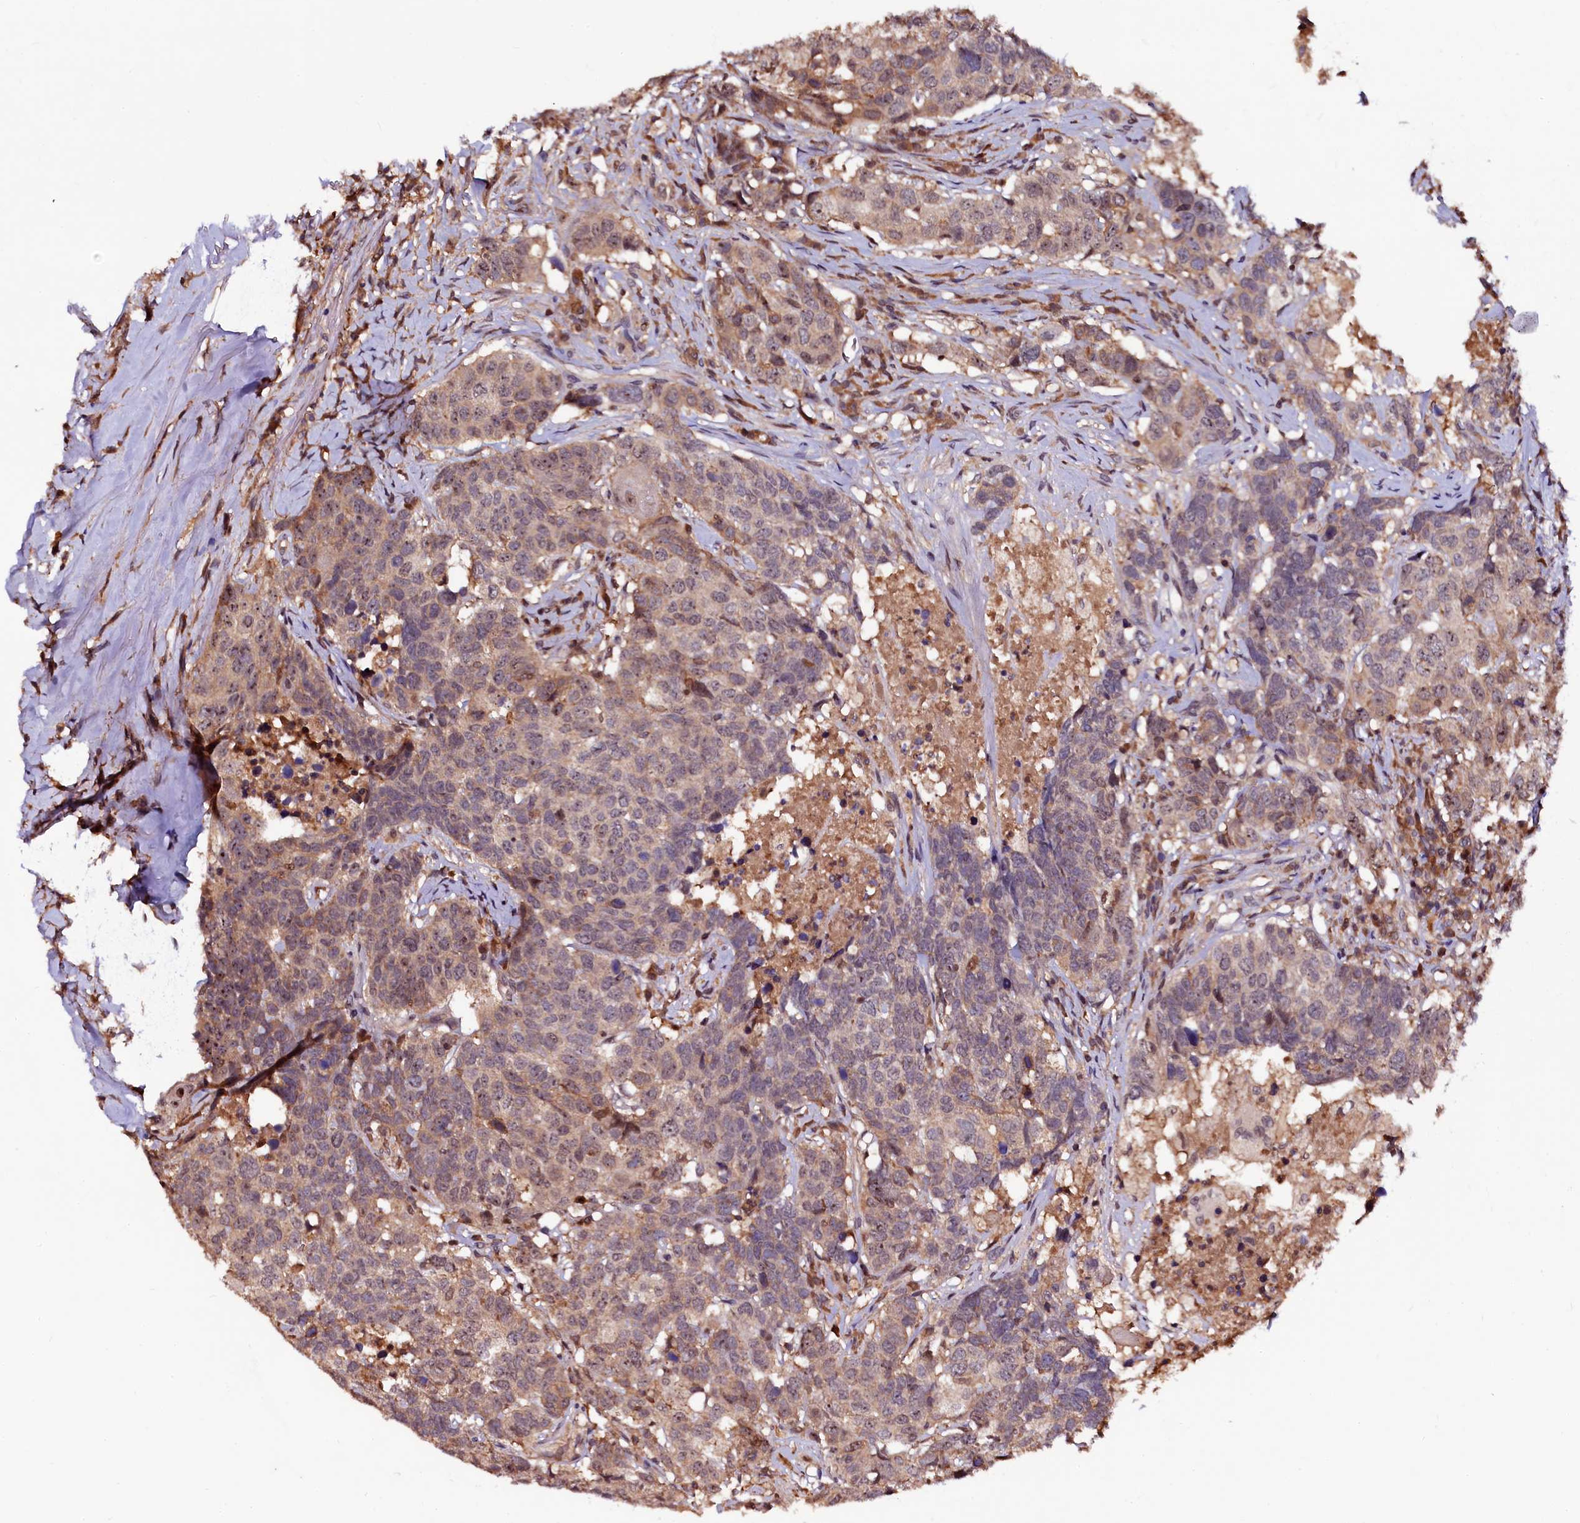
{"staining": {"intensity": "weak", "quantity": "25%-75%", "location": "cytoplasmic/membranous"}, "tissue": "head and neck cancer", "cell_type": "Tumor cells", "image_type": "cancer", "snomed": [{"axis": "morphology", "description": "Squamous cell carcinoma, NOS"}, {"axis": "topography", "description": "Head-Neck"}], "caption": "This image demonstrates head and neck cancer (squamous cell carcinoma) stained with immunohistochemistry (IHC) to label a protein in brown. The cytoplasmic/membranous of tumor cells show weak positivity for the protein. Nuclei are counter-stained blue.", "gene": "N4BP1", "patient": {"sex": "male", "age": 66}}